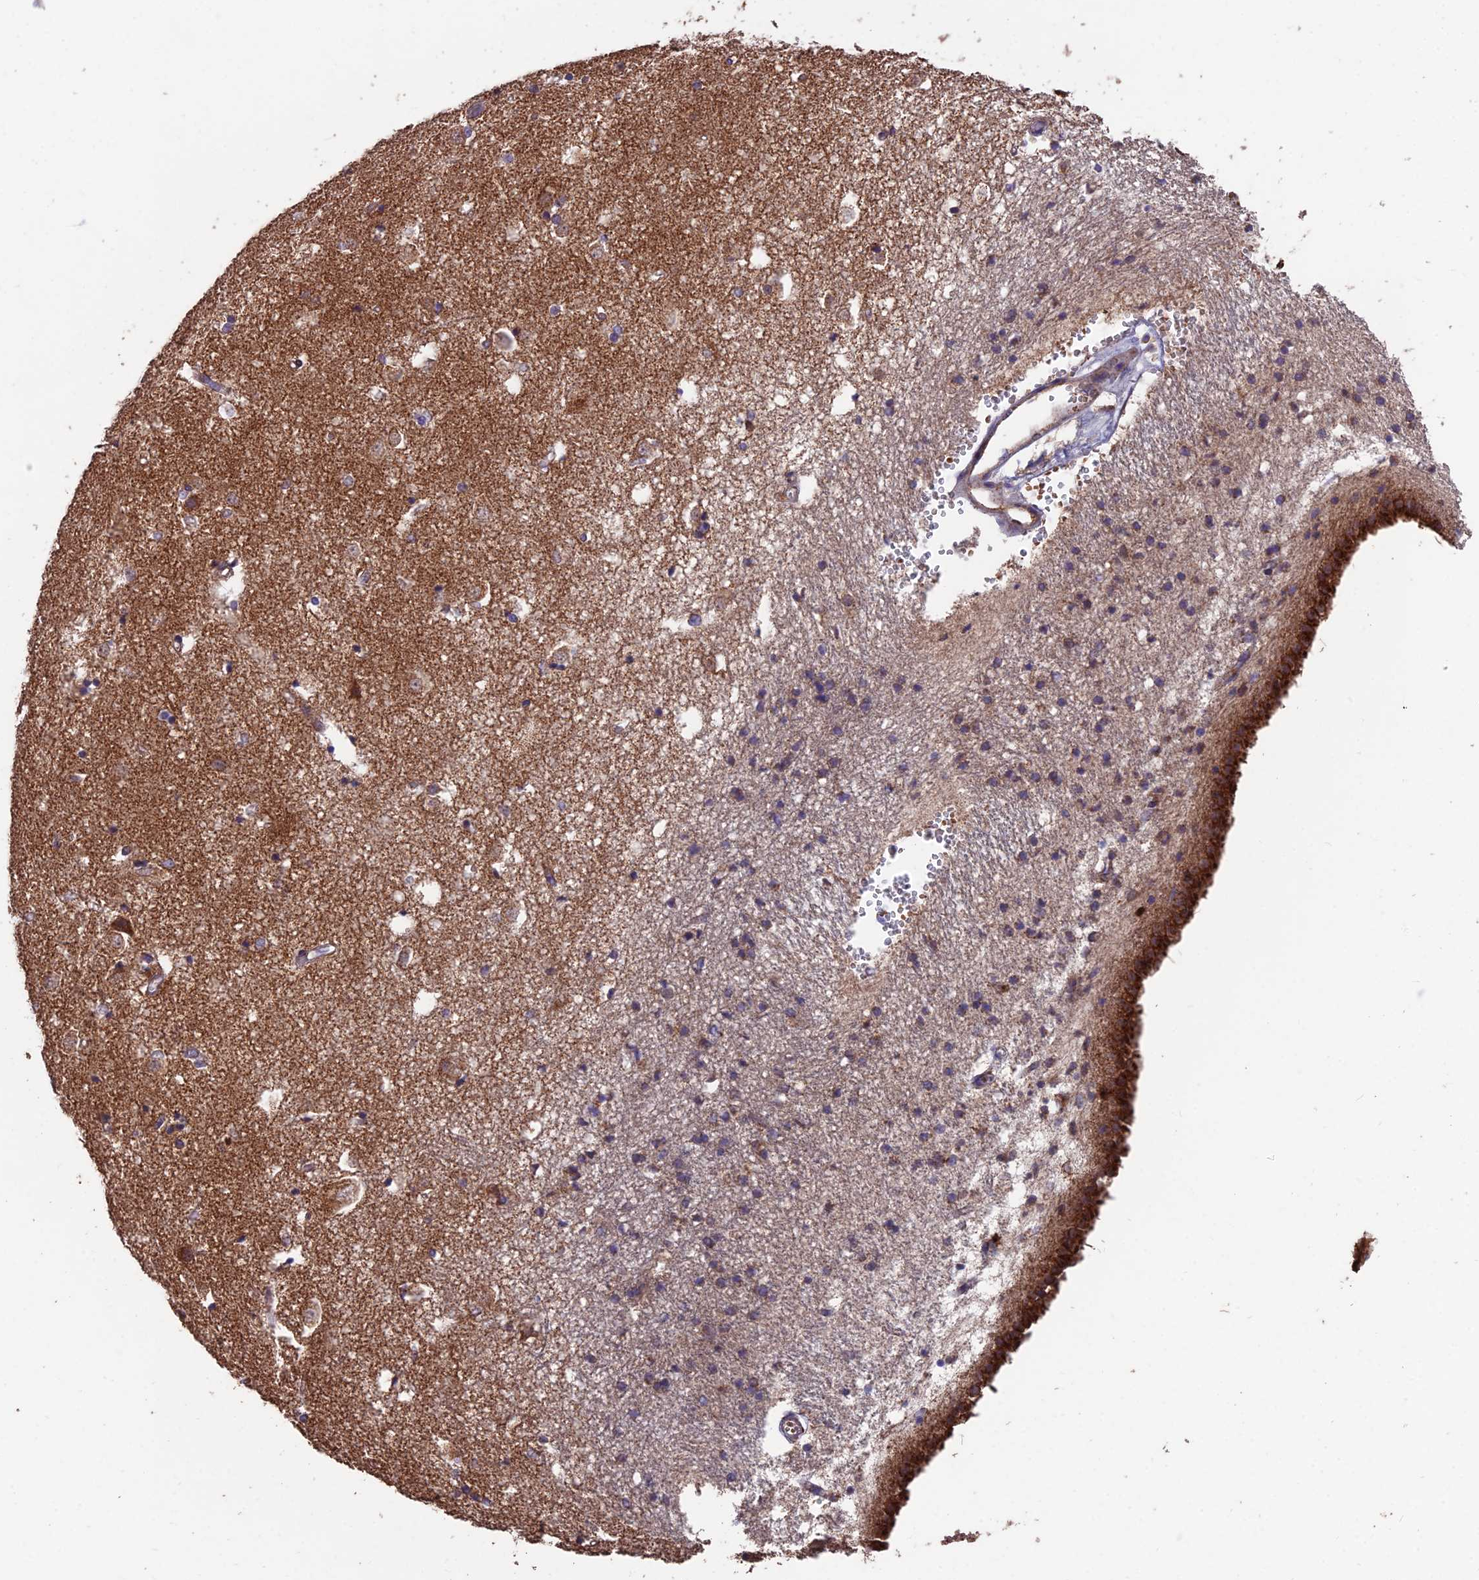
{"staining": {"intensity": "moderate", "quantity": "<25%", "location": "cytoplasmic/membranous"}, "tissue": "caudate", "cell_type": "Glial cells", "image_type": "normal", "snomed": [{"axis": "morphology", "description": "Normal tissue, NOS"}, {"axis": "topography", "description": "Lateral ventricle wall"}], "caption": "DAB immunohistochemical staining of normal human caudate exhibits moderate cytoplasmic/membranous protein positivity in approximately <25% of glial cells.", "gene": "IFT22", "patient": {"sex": "male", "age": 45}}